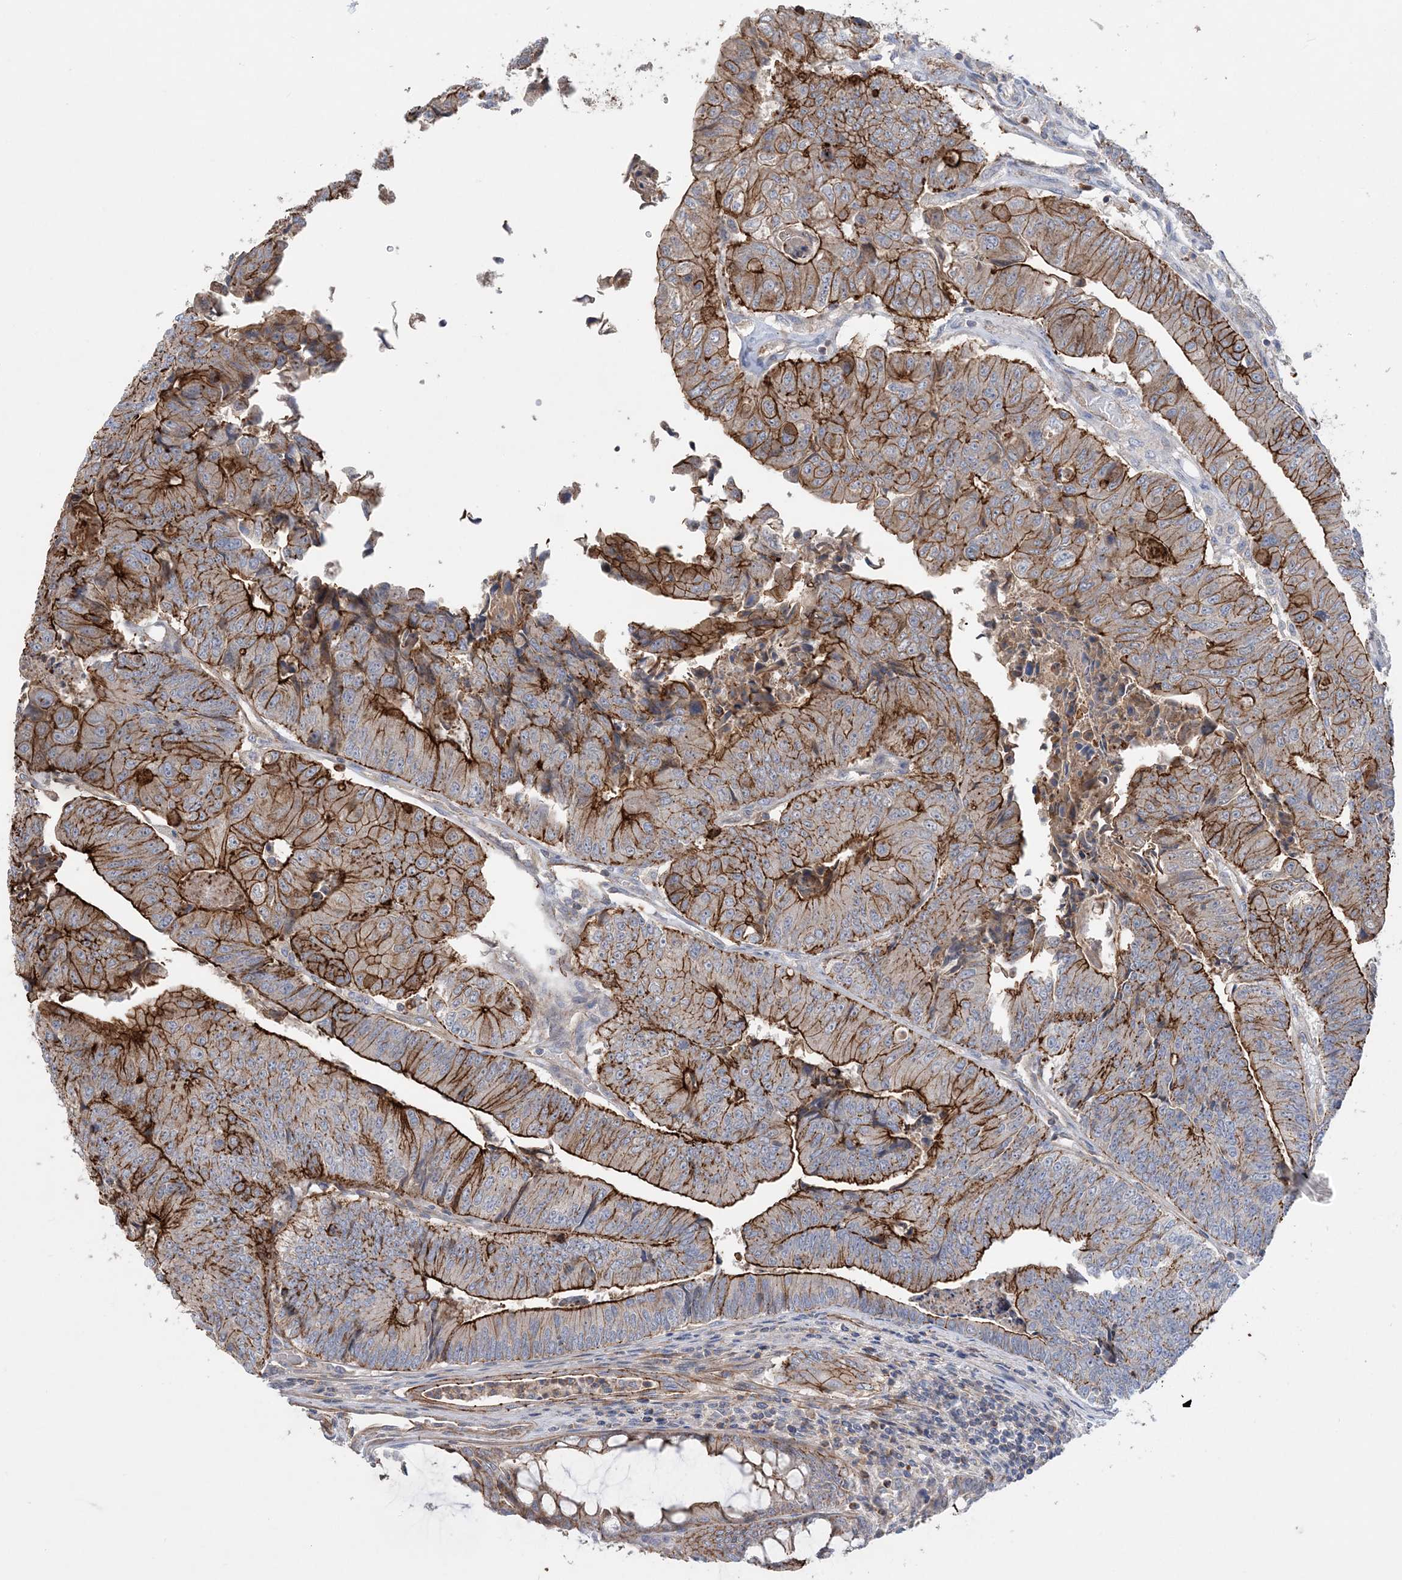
{"staining": {"intensity": "strong", "quantity": ">75%", "location": "cytoplasmic/membranous"}, "tissue": "colorectal cancer", "cell_type": "Tumor cells", "image_type": "cancer", "snomed": [{"axis": "morphology", "description": "Adenocarcinoma, NOS"}, {"axis": "topography", "description": "Colon"}], "caption": "This is a micrograph of immunohistochemistry (IHC) staining of colorectal cancer (adenocarcinoma), which shows strong positivity in the cytoplasmic/membranous of tumor cells.", "gene": "PIGC", "patient": {"sex": "female", "age": 67}}